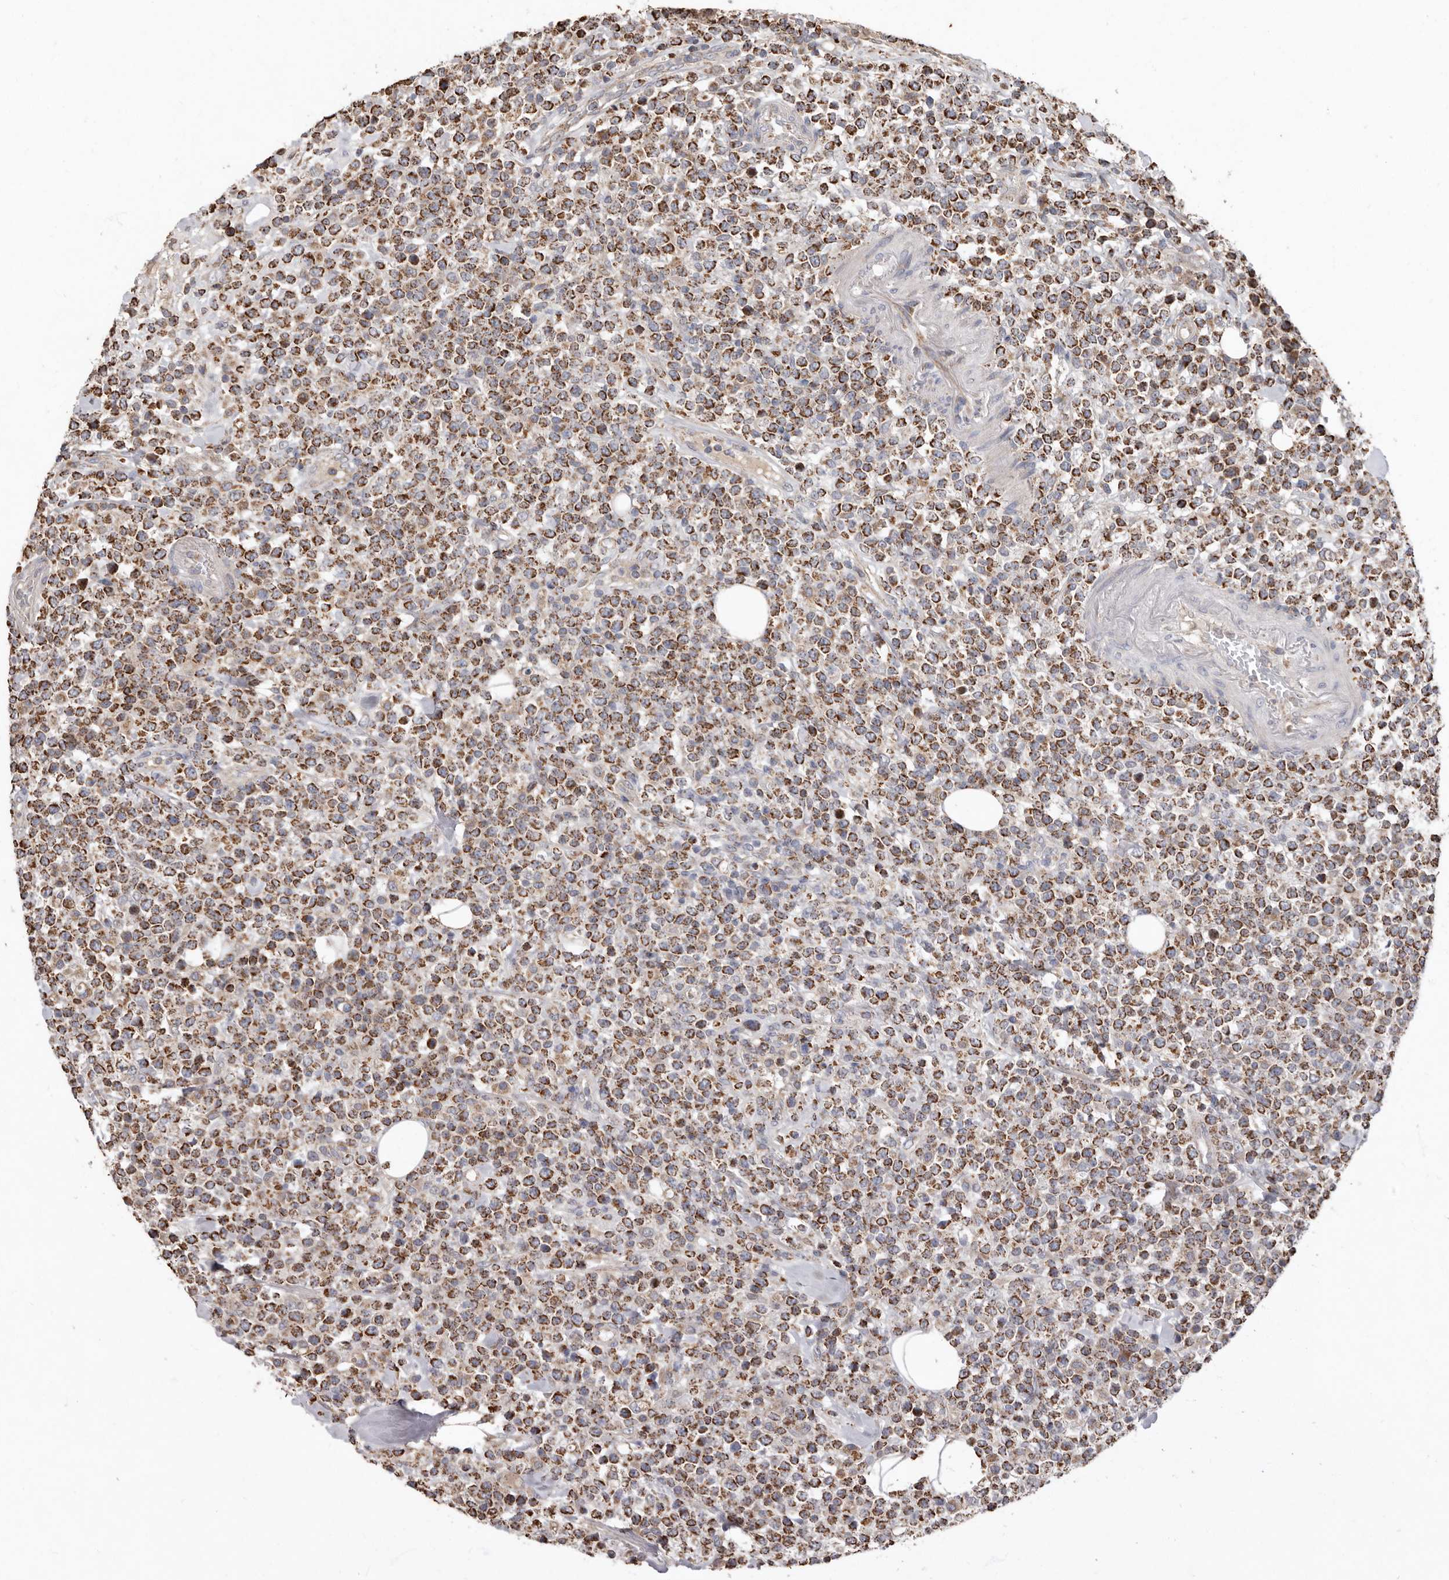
{"staining": {"intensity": "moderate", "quantity": ">75%", "location": "cytoplasmic/membranous"}, "tissue": "lymphoma", "cell_type": "Tumor cells", "image_type": "cancer", "snomed": [{"axis": "morphology", "description": "Malignant lymphoma, non-Hodgkin's type, High grade"}, {"axis": "topography", "description": "Colon"}], "caption": "High-grade malignant lymphoma, non-Hodgkin's type stained with a brown dye exhibits moderate cytoplasmic/membranous positive staining in approximately >75% of tumor cells.", "gene": "KIF26B", "patient": {"sex": "female", "age": 53}}